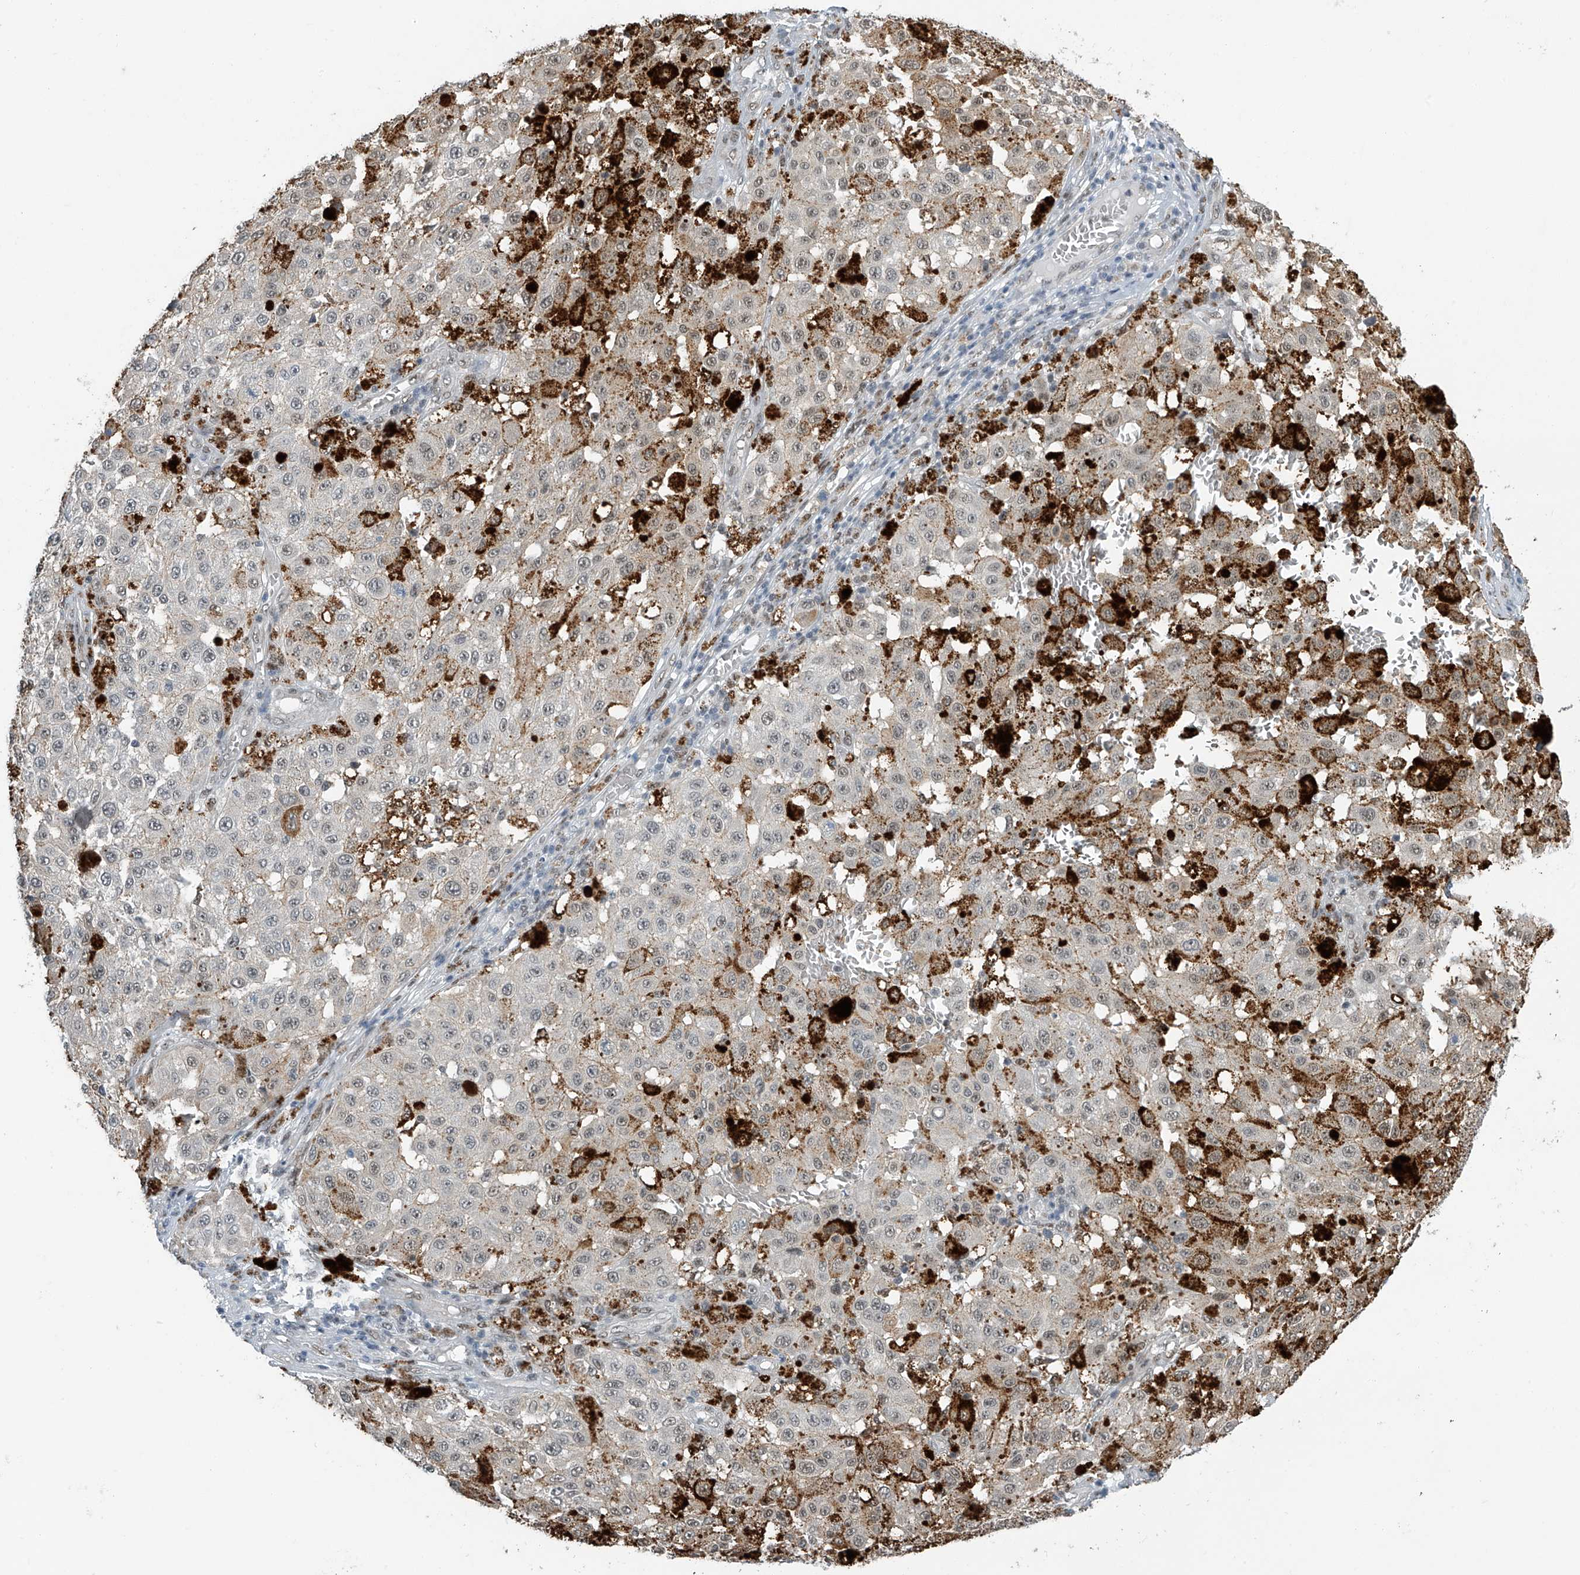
{"staining": {"intensity": "negative", "quantity": "none", "location": "none"}, "tissue": "melanoma", "cell_type": "Tumor cells", "image_type": "cancer", "snomed": [{"axis": "morphology", "description": "Malignant melanoma, NOS"}, {"axis": "topography", "description": "Skin"}], "caption": "Tumor cells show no significant positivity in malignant melanoma. (Stains: DAB IHC with hematoxylin counter stain, Microscopy: brightfield microscopy at high magnification).", "gene": "TAF8", "patient": {"sex": "female", "age": 64}}